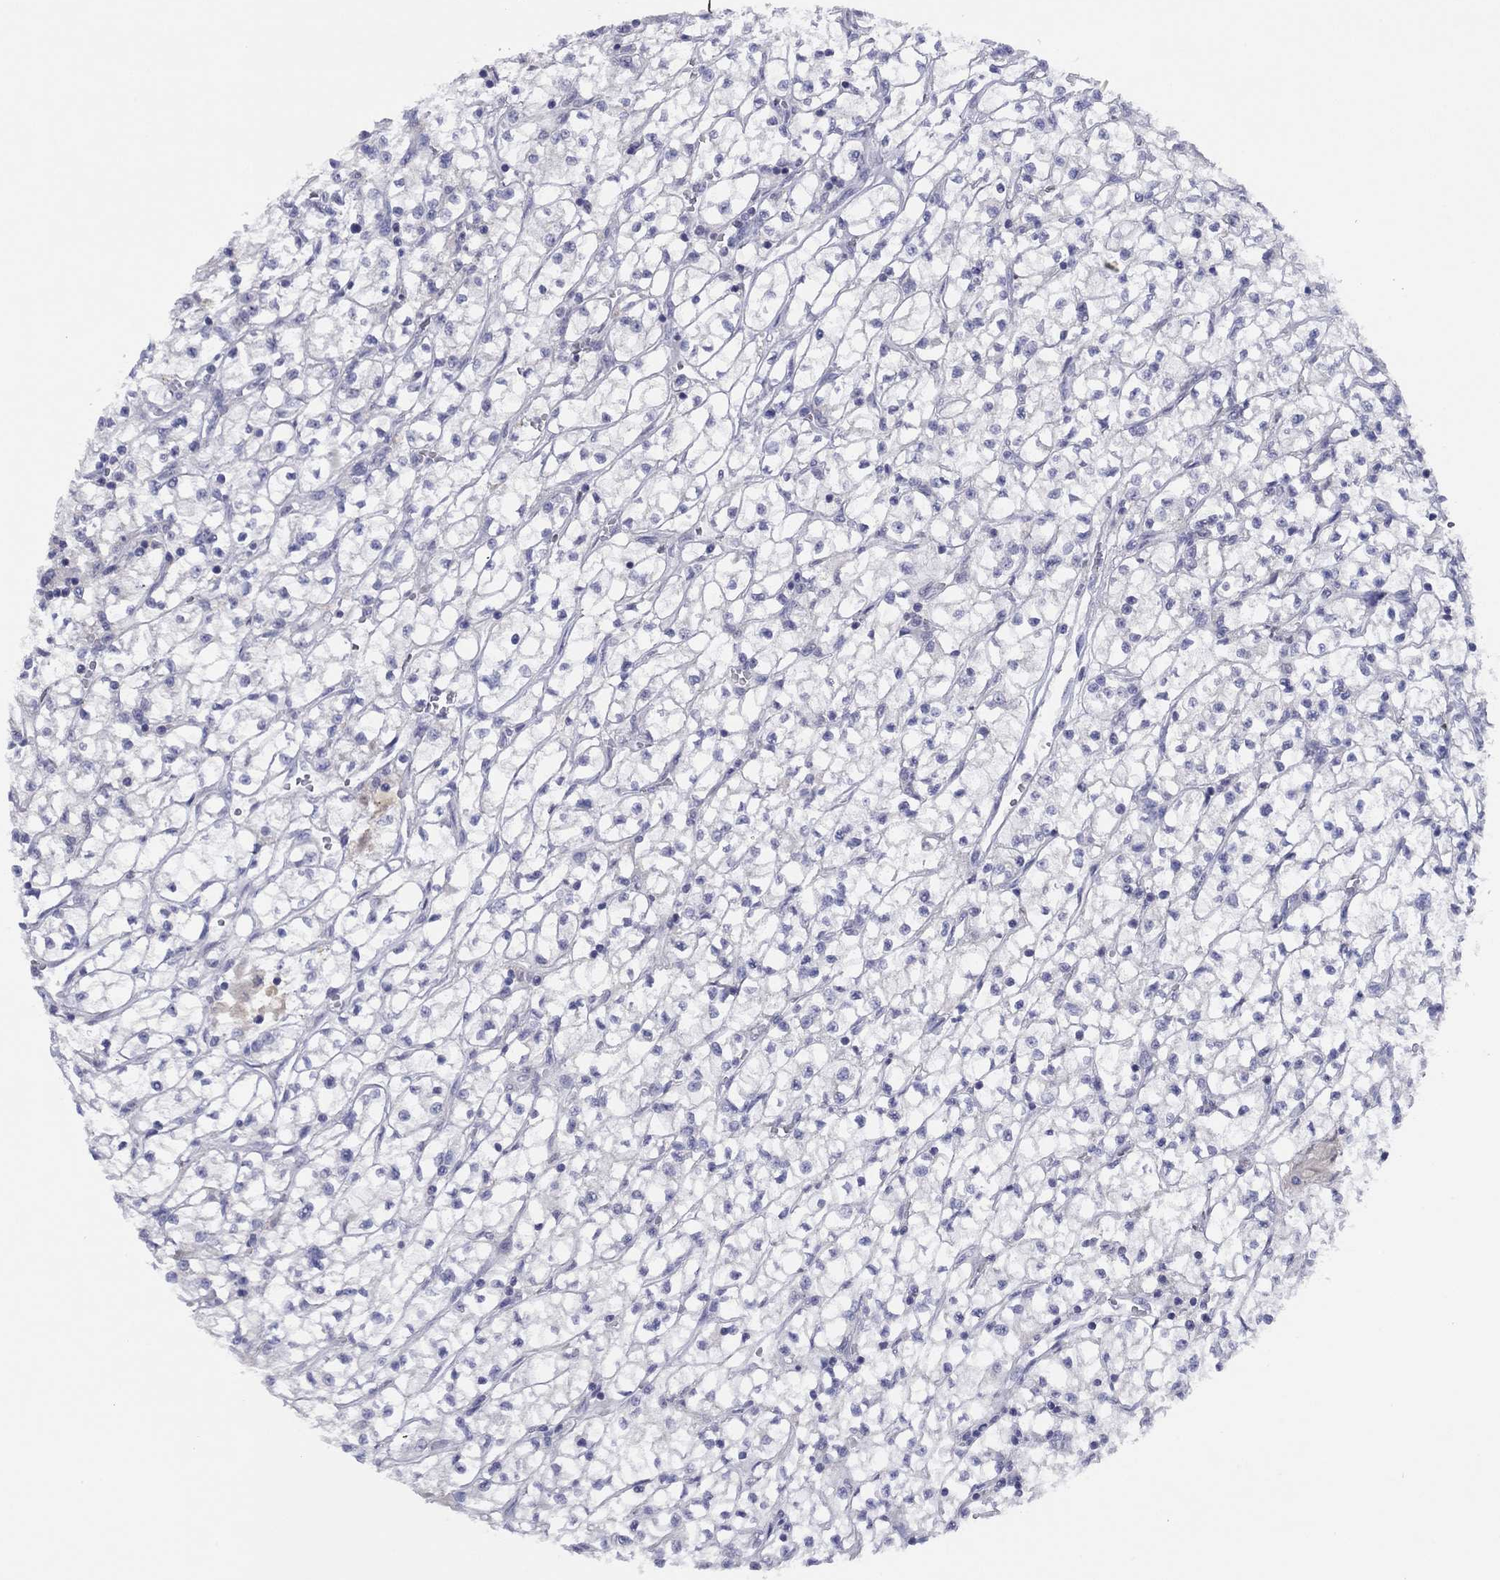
{"staining": {"intensity": "negative", "quantity": "none", "location": "none"}, "tissue": "renal cancer", "cell_type": "Tumor cells", "image_type": "cancer", "snomed": [{"axis": "morphology", "description": "Adenocarcinoma, NOS"}, {"axis": "topography", "description": "Kidney"}], "caption": "Histopathology image shows no significant protein expression in tumor cells of renal adenocarcinoma.", "gene": "CYP2B6", "patient": {"sex": "female", "age": 64}}